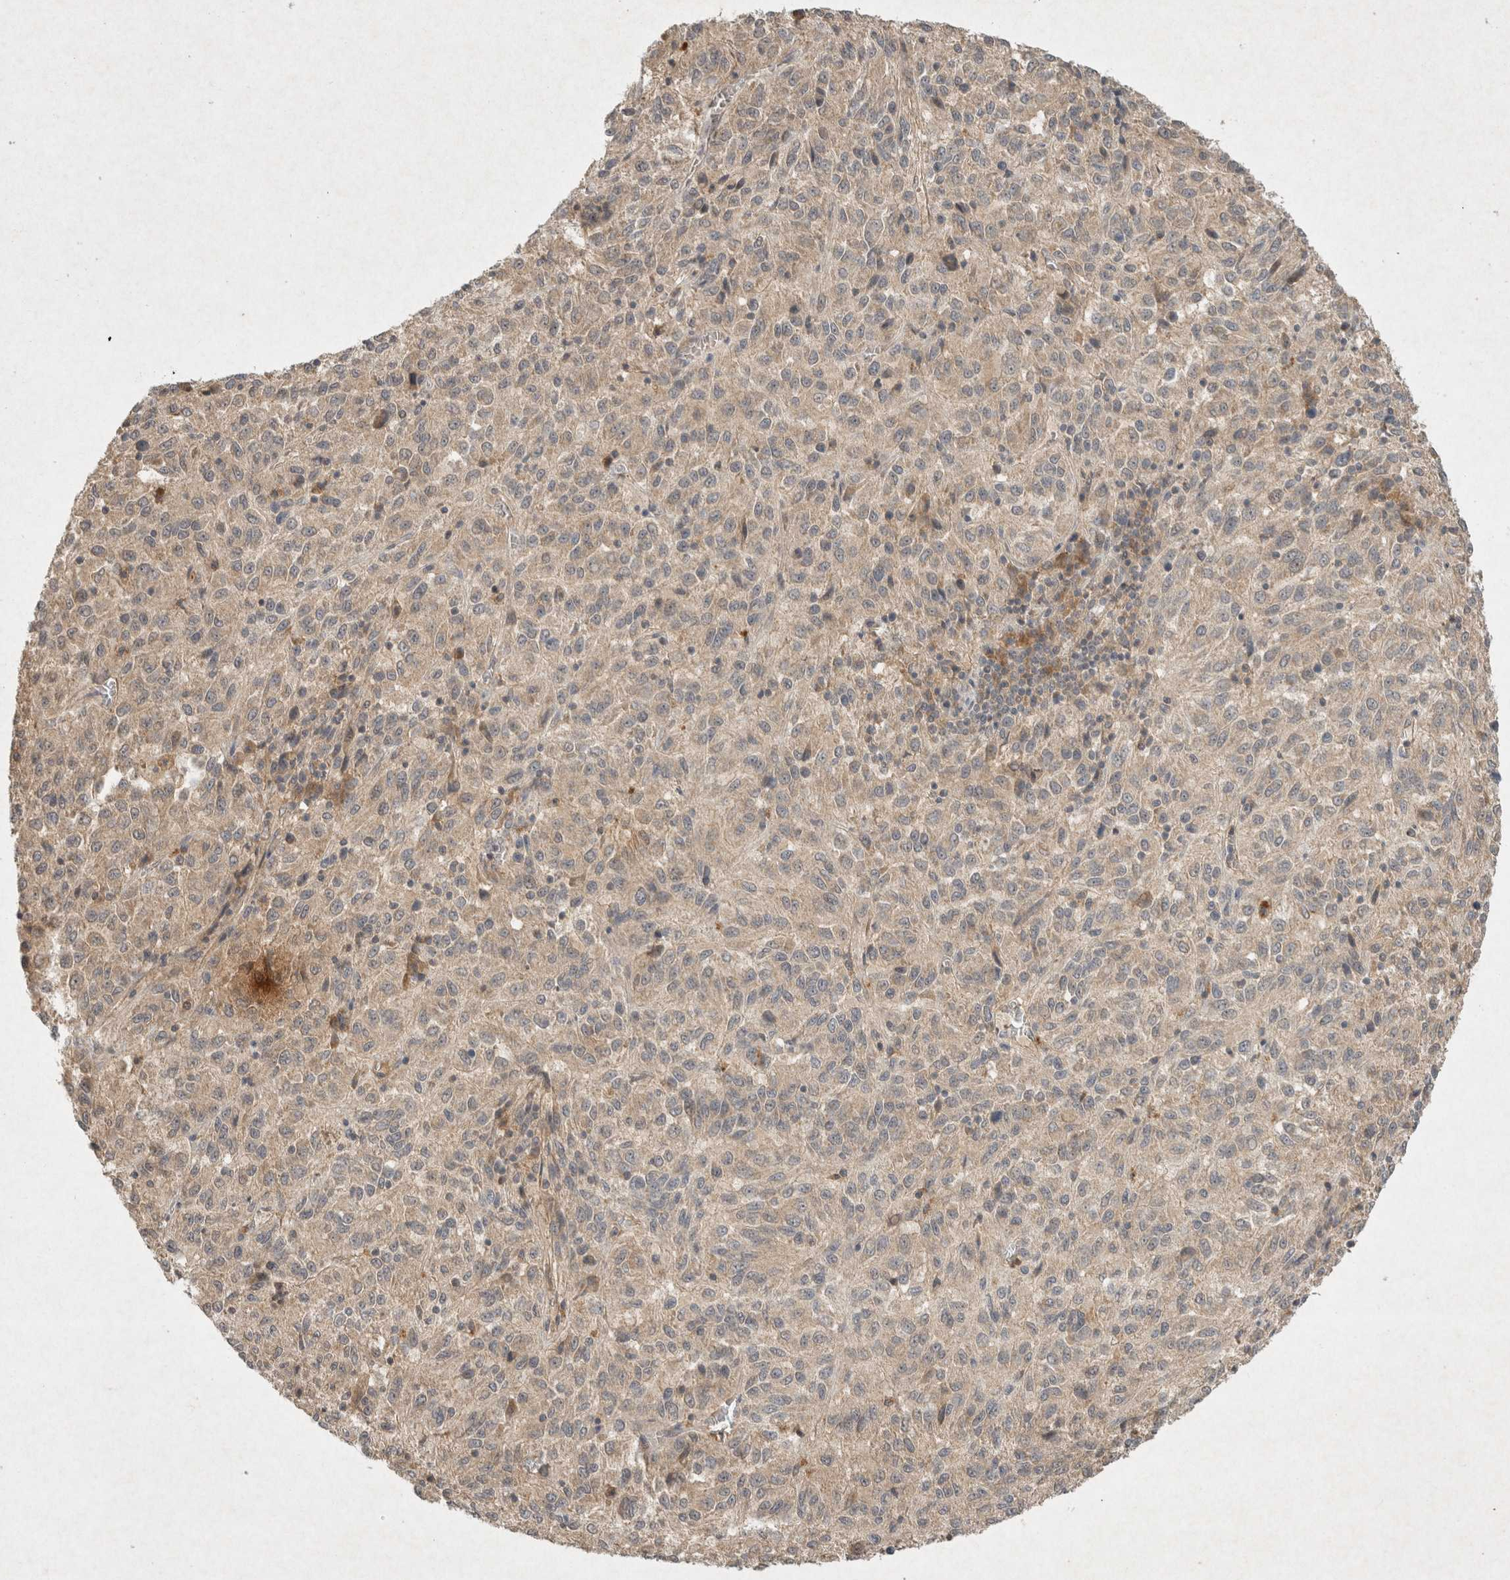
{"staining": {"intensity": "weak", "quantity": ">75%", "location": "cytoplasmic/membranous"}, "tissue": "melanoma", "cell_type": "Tumor cells", "image_type": "cancer", "snomed": [{"axis": "morphology", "description": "Malignant melanoma, Metastatic site"}, {"axis": "topography", "description": "Lung"}], "caption": "A brown stain labels weak cytoplasmic/membranous expression of a protein in malignant melanoma (metastatic site) tumor cells. (DAB (3,3'-diaminobenzidine) IHC, brown staining for protein, blue staining for nuclei).", "gene": "LOXL2", "patient": {"sex": "male", "age": 64}}